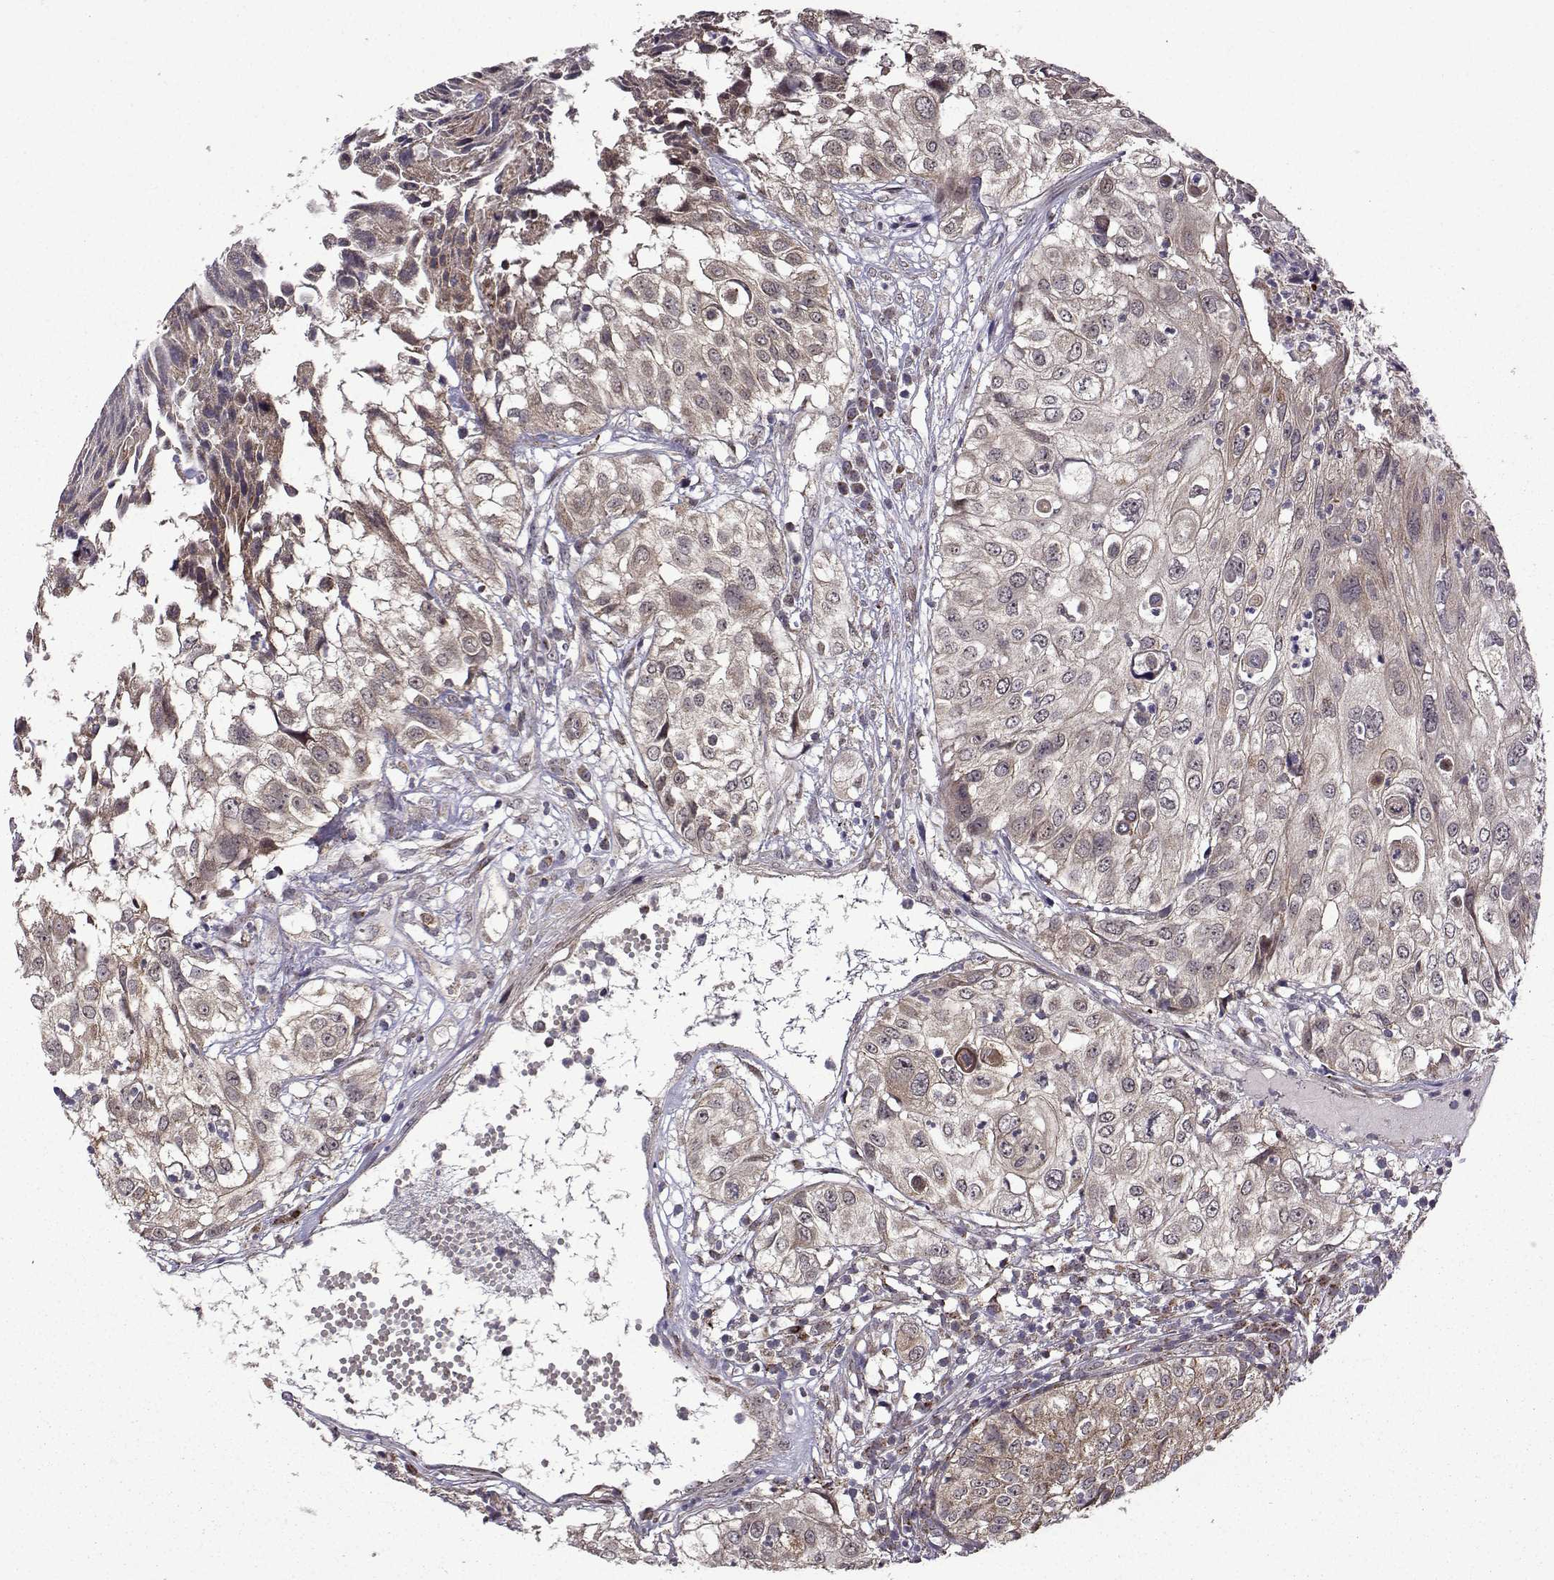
{"staining": {"intensity": "negative", "quantity": "none", "location": "none"}, "tissue": "urothelial cancer", "cell_type": "Tumor cells", "image_type": "cancer", "snomed": [{"axis": "morphology", "description": "Urothelial carcinoma, High grade"}, {"axis": "topography", "description": "Urinary bladder"}], "caption": "An immunohistochemistry photomicrograph of urothelial carcinoma (high-grade) is shown. There is no staining in tumor cells of urothelial carcinoma (high-grade).", "gene": "TAB2", "patient": {"sex": "female", "age": 79}}